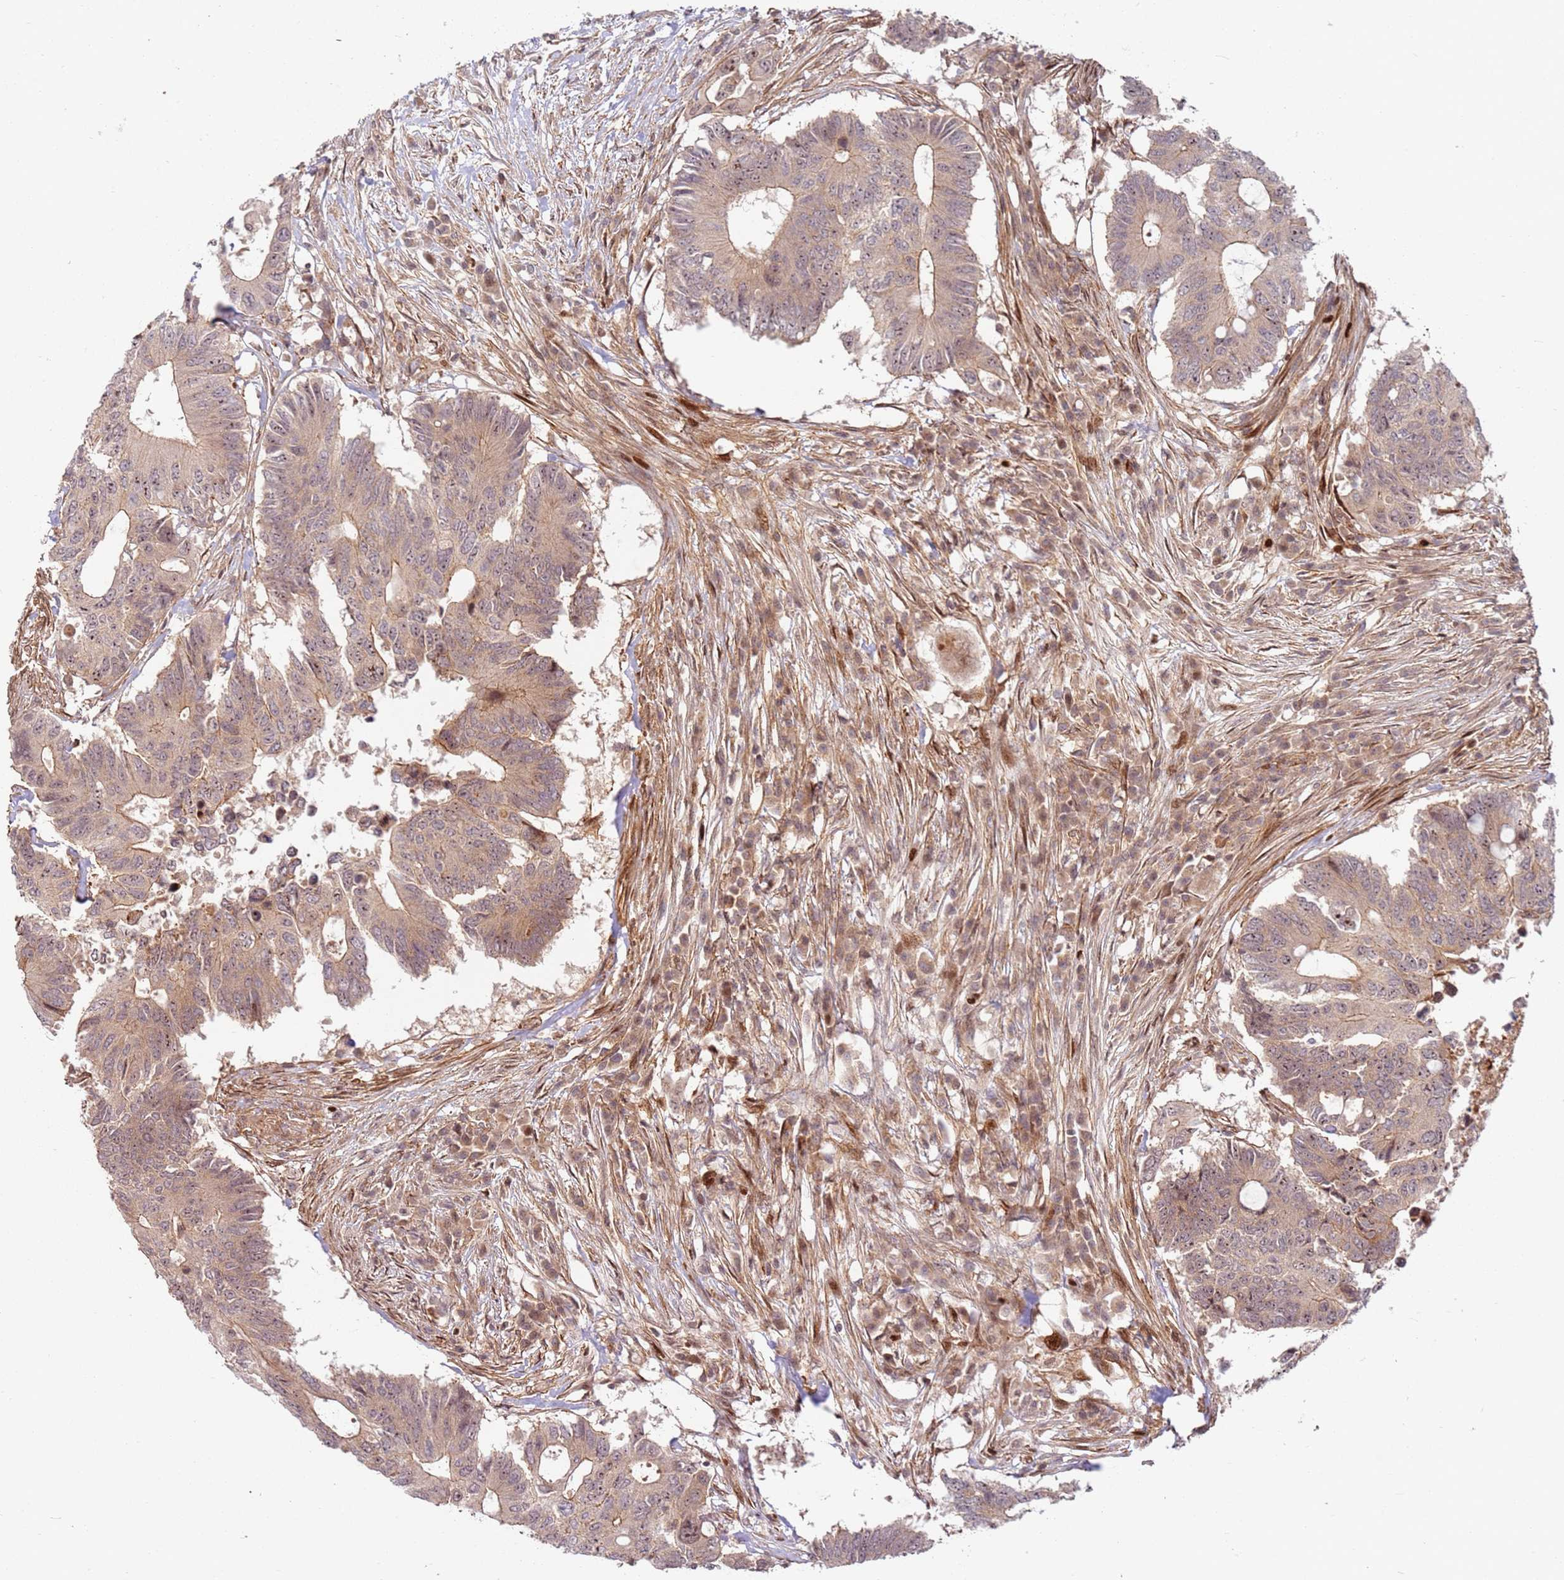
{"staining": {"intensity": "weak", "quantity": ">75%", "location": "cytoplasmic/membranous,nuclear"}, "tissue": "colorectal cancer", "cell_type": "Tumor cells", "image_type": "cancer", "snomed": [{"axis": "morphology", "description": "Adenocarcinoma, NOS"}, {"axis": "topography", "description": "Colon"}], "caption": "Immunohistochemistry histopathology image of human colorectal adenocarcinoma stained for a protein (brown), which shows low levels of weak cytoplasmic/membranous and nuclear staining in about >75% of tumor cells.", "gene": "TMEM233", "patient": {"sex": "male", "age": 71}}